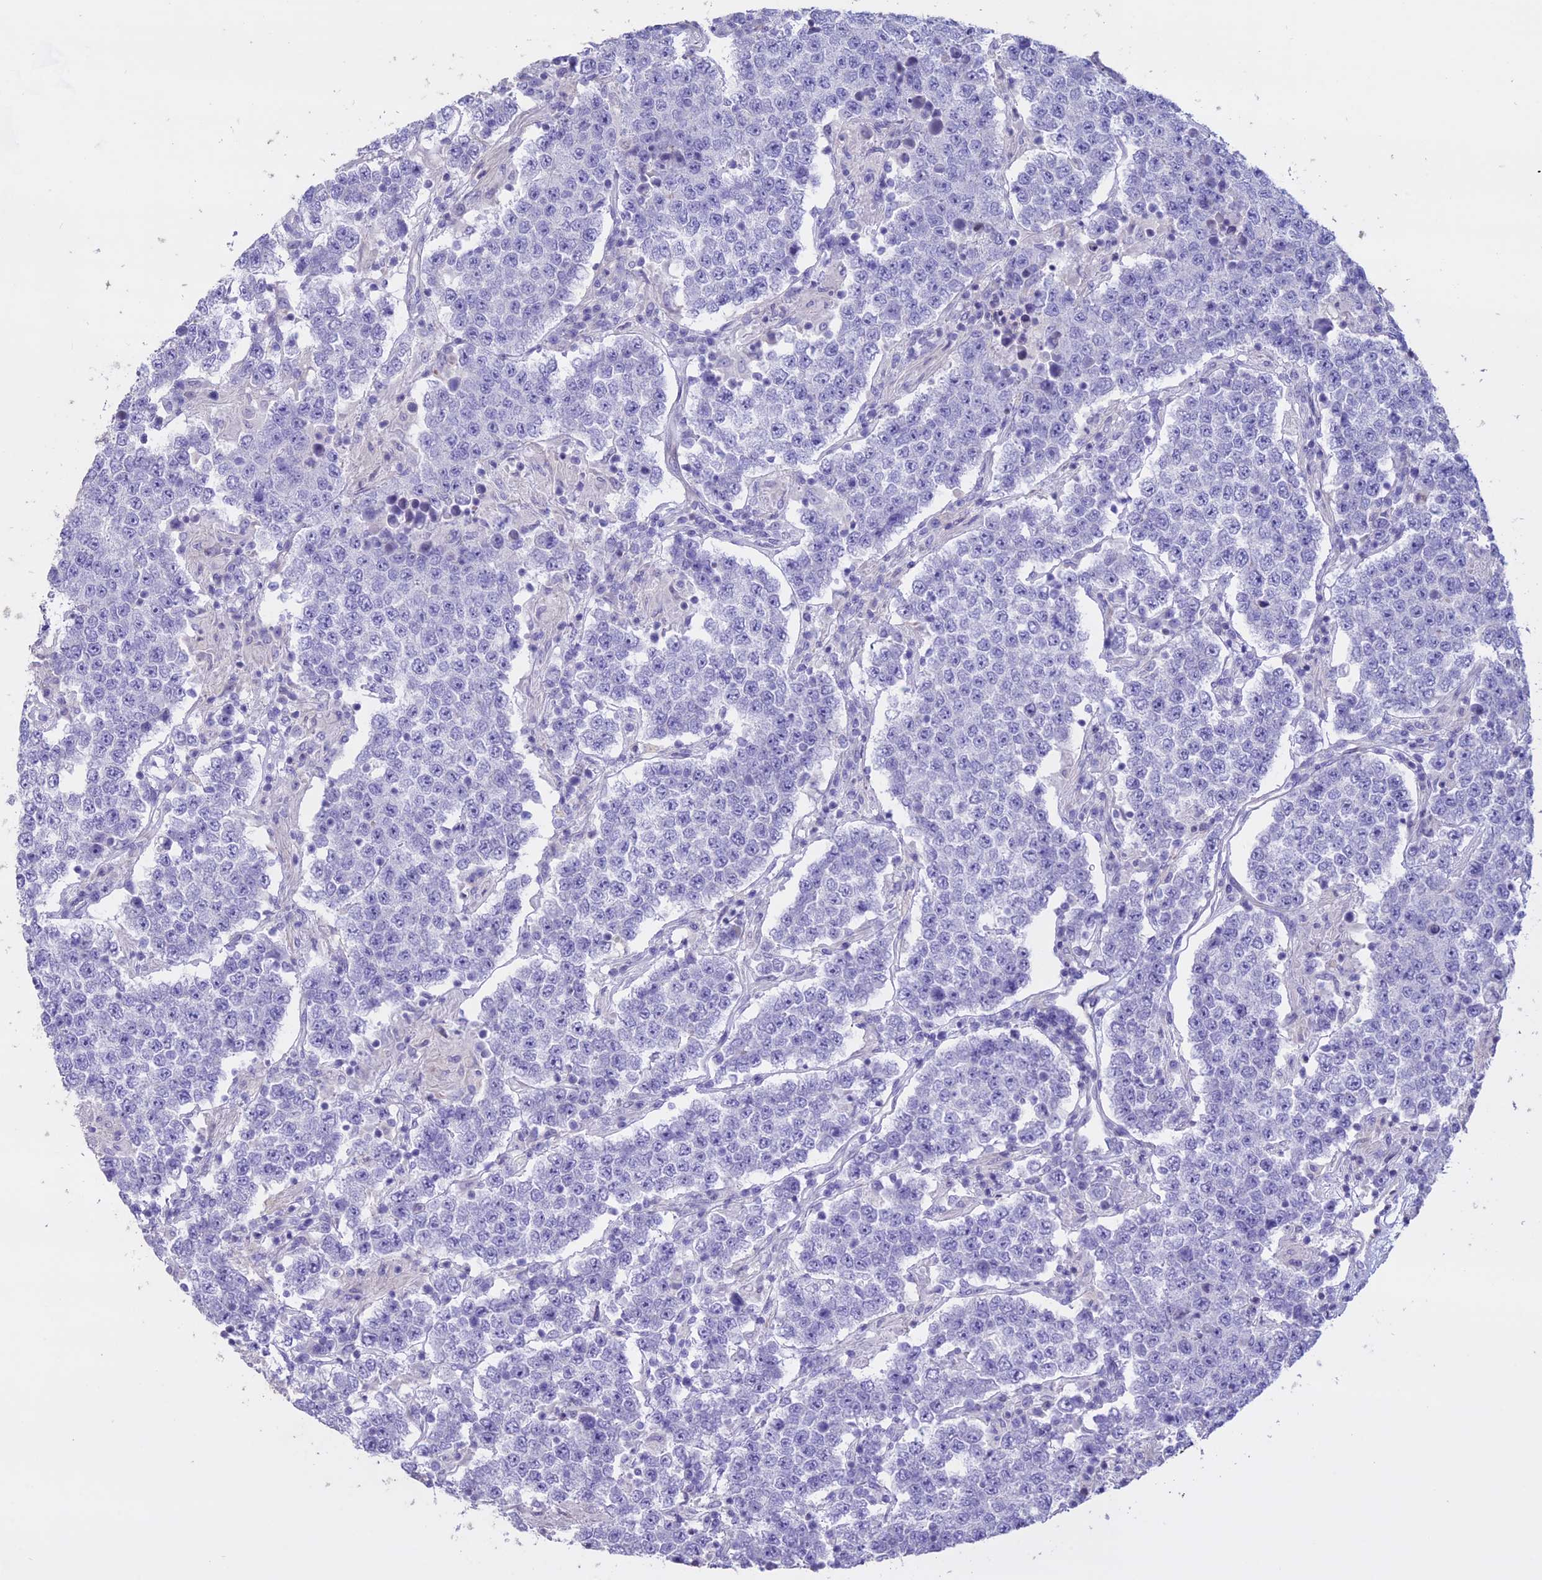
{"staining": {"intensity": "negative", "quantity": "none", "location": "none"}, "tissue": "testis cancer", "cell_type": "Tumor cells", "image_type": "cancer", "snomed": [{"axis": "morphology", "description": "Normal tissue, NOS"}, {"axis": "morphology", "description": "Urothelial carcinoma, High grade"}, {"axis": "morphology", "description": "Seminoma, NOS"}, {"axis": "morphology", "description": "Carcinoma, Embryonal, NOS"}, {"axis": "topography", "description": "Urinary bladder"}, {"axis": "topography", "description": "Testis"}], "caption": "Urothelial carcinoma (high-grade) (testis) was stained to show a protein in brown. There is no significant expression in tumor cells. (Stains: DAB immunohistochemistry (IHC) with hematoxylin counter stain, Microscopy: brightfield microscopy at high magnification).", "gene": "CCDC148", "patient": {"sex": "male", "age": 41}}